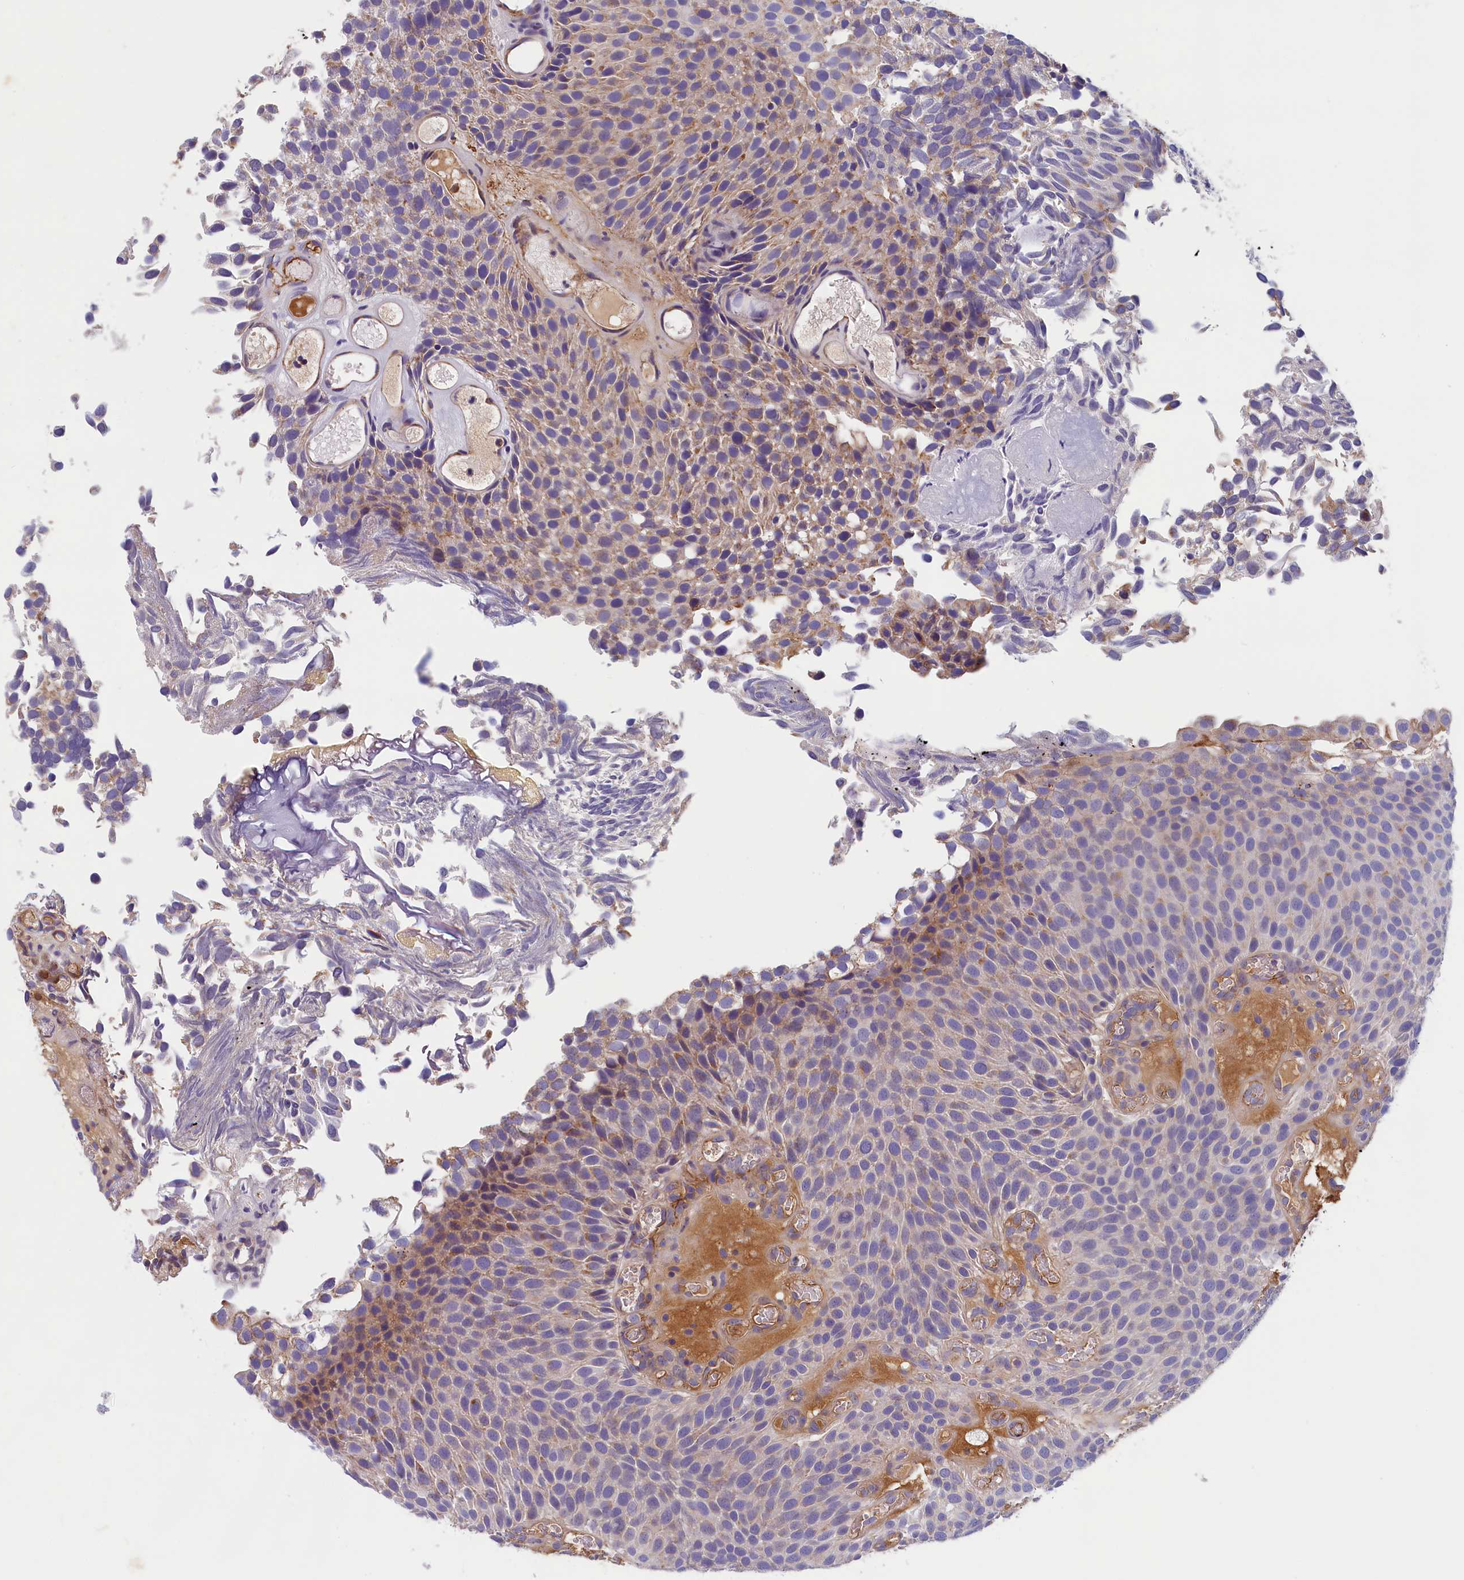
{"staining": {"intensity": "weak", "quantity": "25%-75%", "location": "cytoplasmic/membranous"}, "tissue": "urothelial cancer", "cell_type": "Tumor cells", "image_type": "cancer", "snomed": [{"axis": "morphology", "description": "Urothelial carcinoma, Low grade"}, {"axis": "topography", "description": "Urinary bladder"}], "caption": "A brown stain labels weak cytoplasmic/membranous positivity of a protein in urothelial carcinoma (low-grade) tumor cells.", "gene": "BCL2L13", "patient": {"sex": "male", "age": 89}}